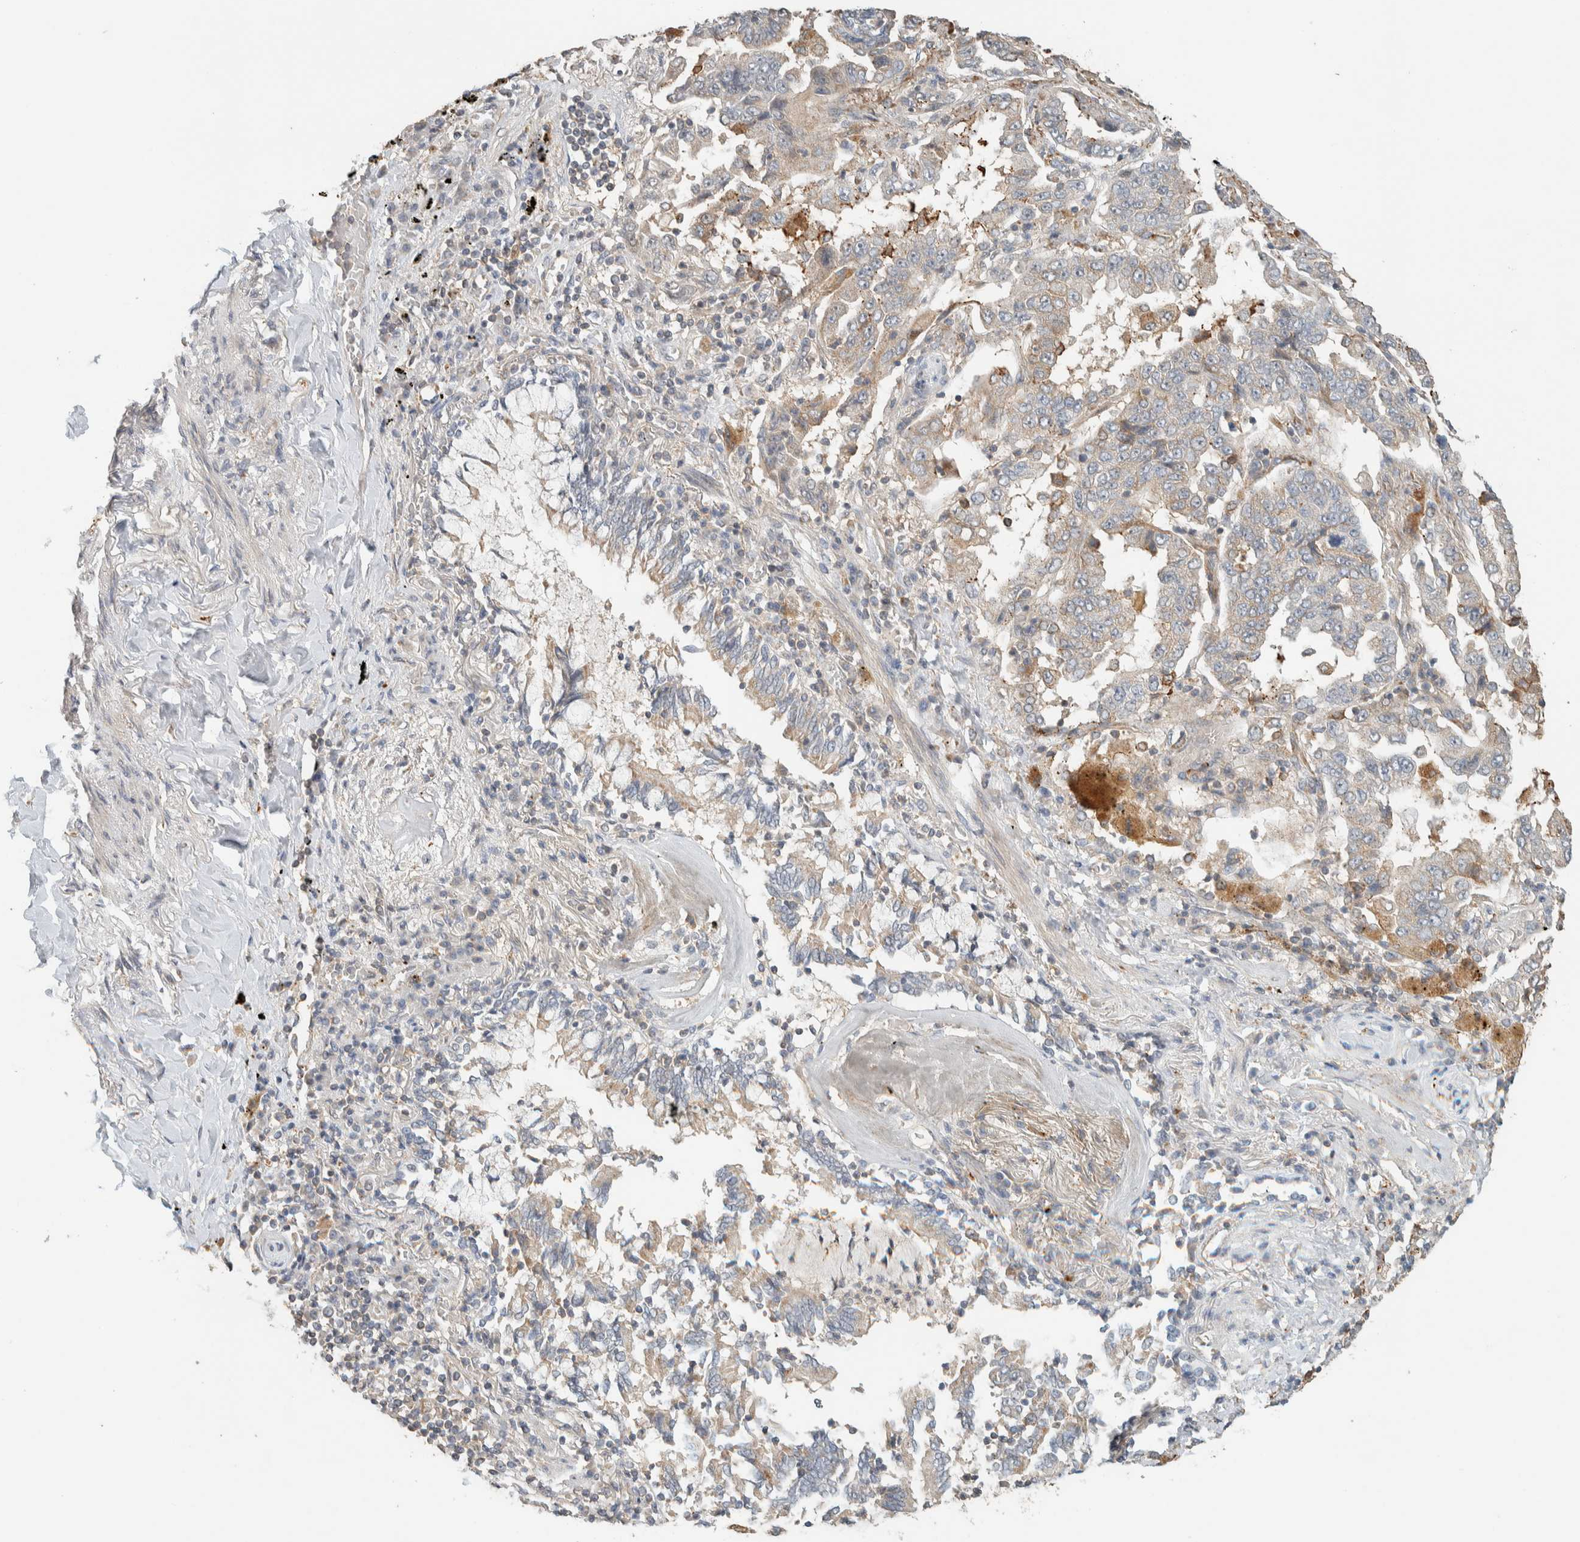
{"staining": {"intensity": "weak", "quantity": "25%-75%", "location": "cytoplasmic/membranous"}, "tissue": "lung cancer", "cell_type": "Tumor cells", "image_type": "cancer", "snomed": [{"axis": "morphology", "description": "Adenocarcinoma, NOS"}, {"axis": "topography", "description": "Lung"}], "caption": "Weak cytoplasmic/membranous protein staining is appreciated in approximately 25%-75% of tumor cells in lung cancer (adenocarcinoma).", "gene": "PDE7B", "patient": {"sex": "female", "age": 51}}